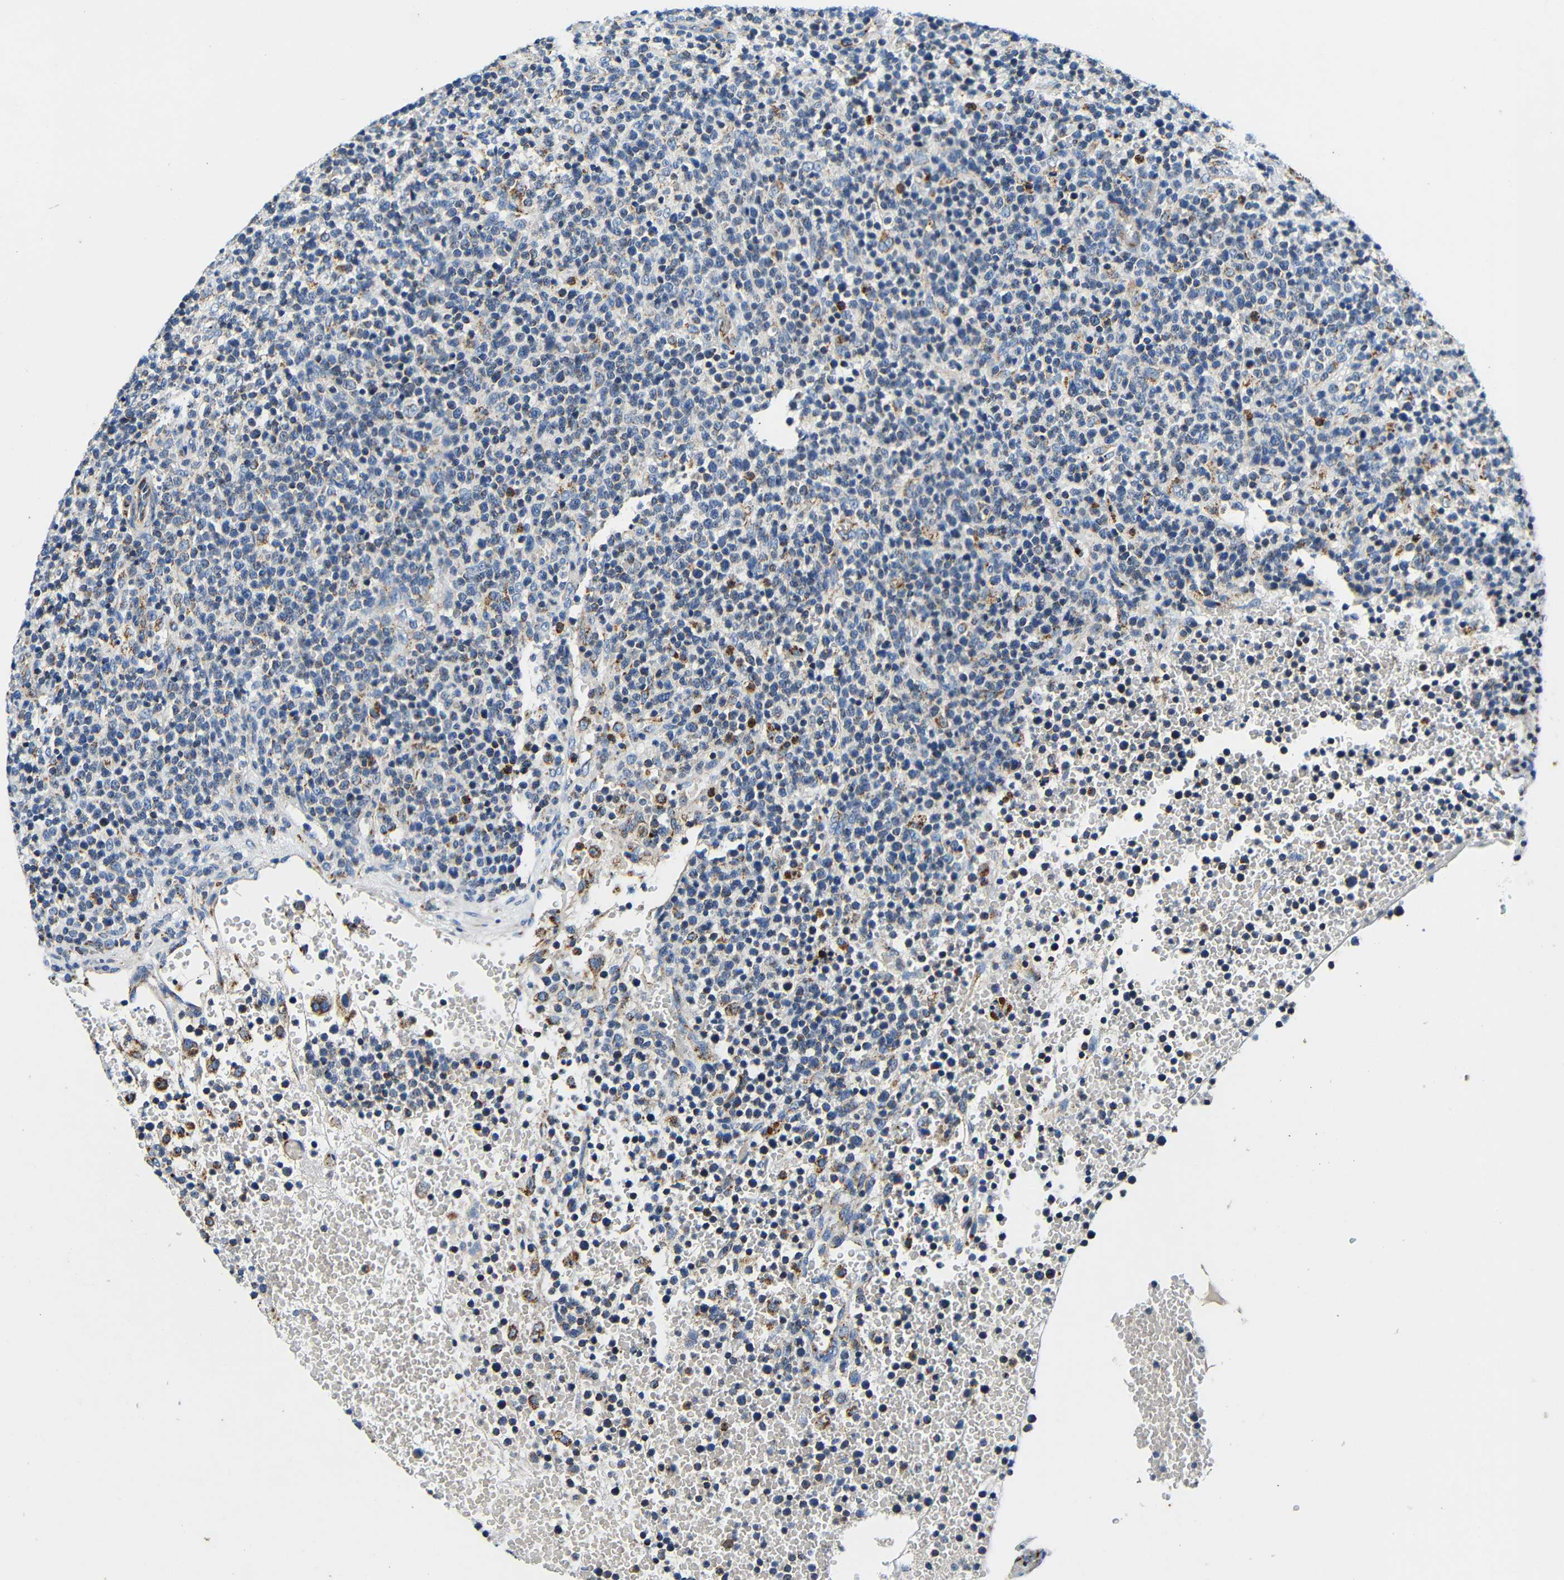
{"staining": {"intensity": "moderate", "quantity": "<25%", "location": "cytoplasmic/membranous"}, "tissue": "lymphoma", "cell_type": "Tumor cells", "image_type": "cancer", "snomed": [{"axis": "morphology", "description": "Malignant lymphoma, non-Hodgkin's type, High grade"}, {"axis": "topography", "description": "Lymph node"}], "caption": "Brown immunohistochemical staining in high-grade malignant lymphoma, non-Hodgkin's type exhibits moderate cytoplasmic/membranous staining in about <25% of tumor cells. The staining was performed using DAB (3,3'-diaminobenzidine), with brown indicating positive protein expression. Nuclei are stained blue with hematoxylin.", "gene": "GALNT18", "patient": {"sex": "male", "age": 61}}